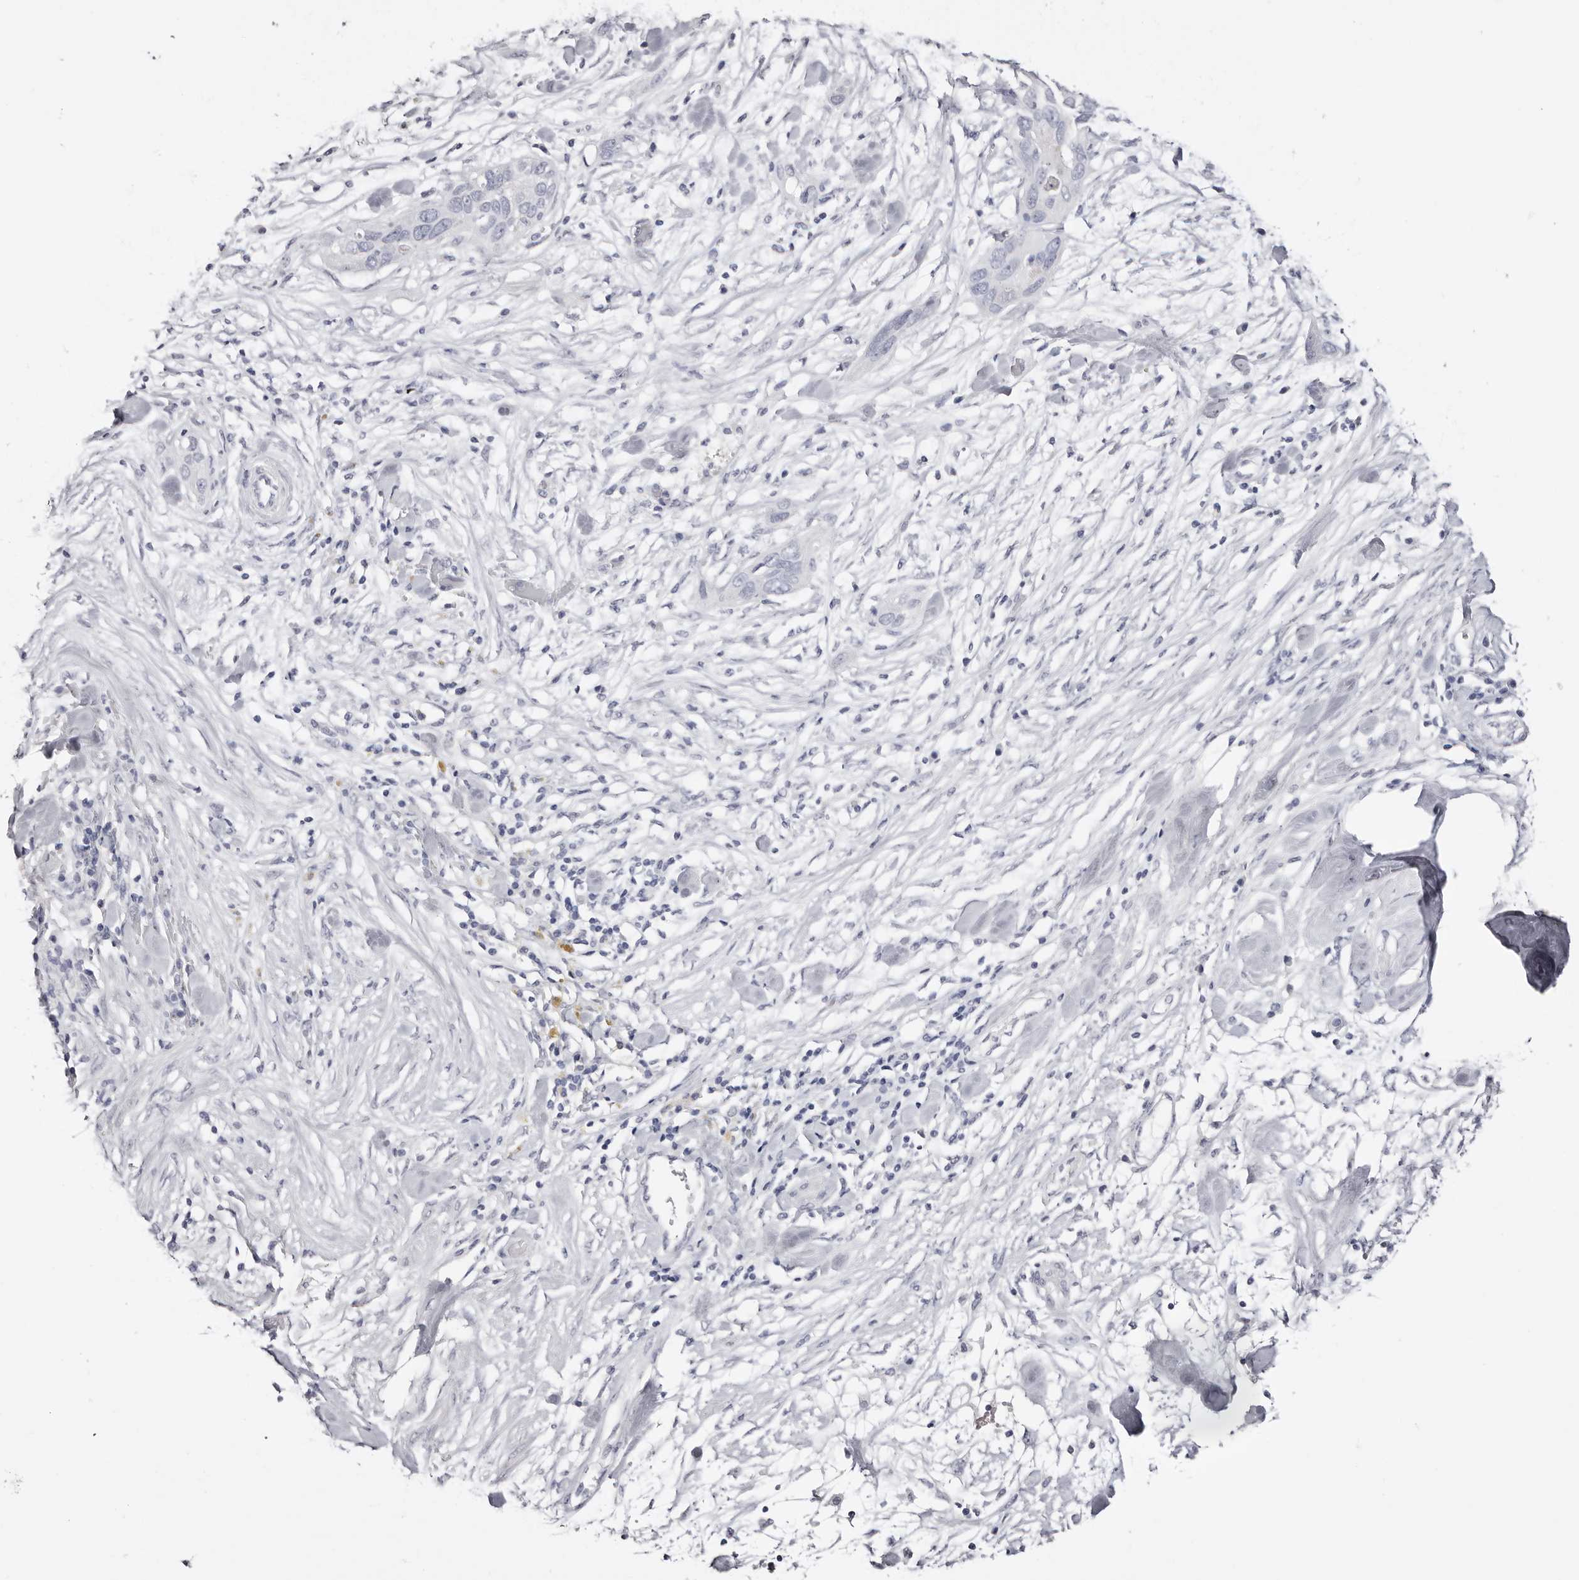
{"staining": {"intensity": "negative", "quantity": "none", "location": "none"}, "tissue": "pancreatic cancer", "cell_type": "Tumor cells", "image_type": "cancer", "snomed": [{"axis": "morphology", "description": "Adenocarcinoma, NOS"}, {"axis": "topography", "description": "Pancreas"}], "caption": "Adenocarcinoma (pancreatic) stained for a protein using IHC demonstrates no expression tumor cells.", "gene": "AKNAD1", "patient": {"sex": "female", "age": 60}}